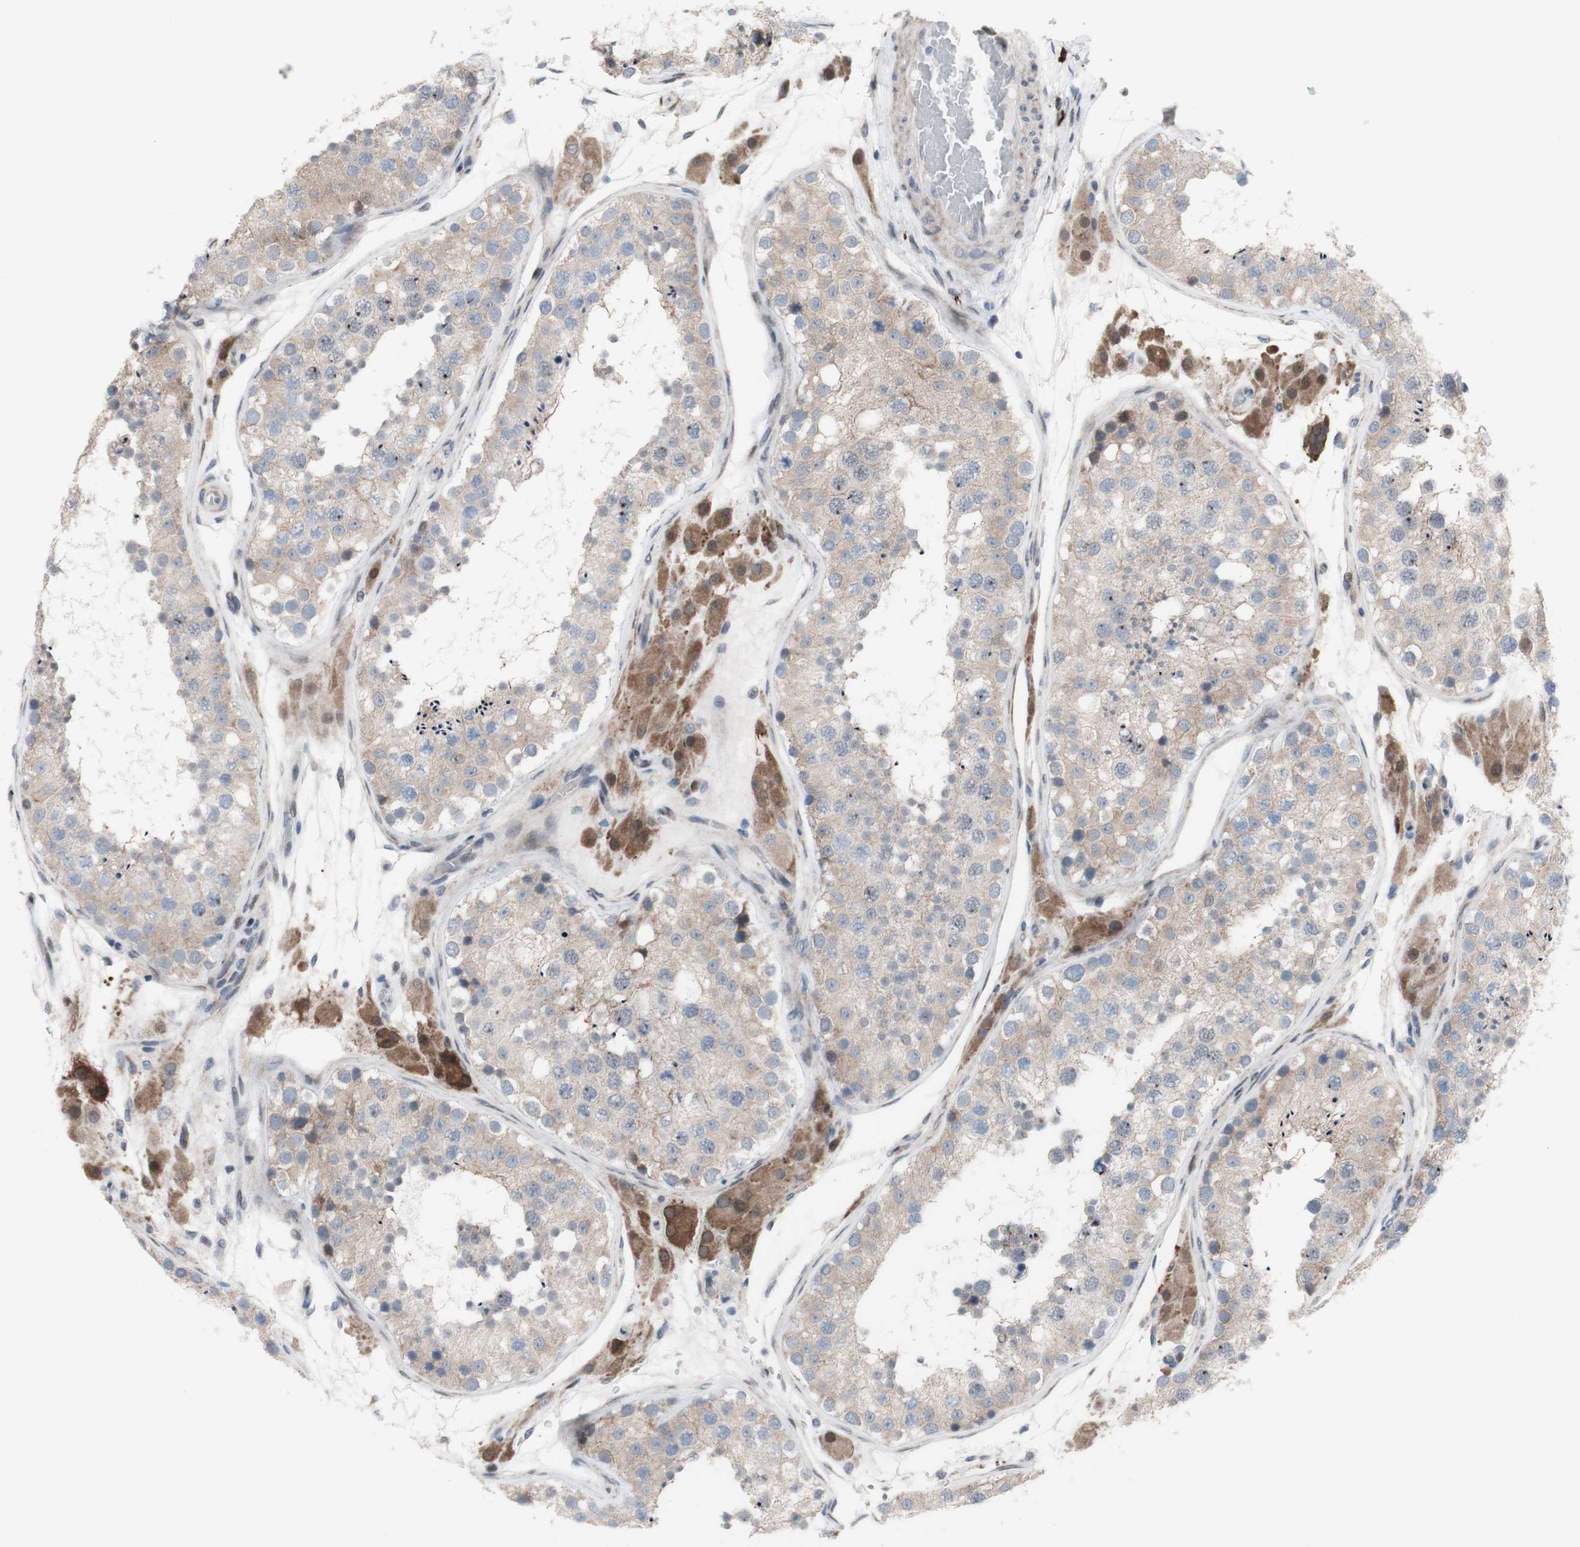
{"staining": {"intensity": "weak", "quantity": "25%-75%", "location": "cytoplasmic/membranous"}, "tissue": "testis", "cell_type": "Cells in seminiferous ducts", "image_type": "normal", "snomed": [{"axis": "morphology", "description": "Normal tissue, NOS"}, {"axis": "topography", "description": "Testis"}], "caption": "Brown immunohistochemical staining in normal testis shows weak cytoplasmic/membranous staining in about 25%-75% of cells in seminiferous ducts. Ihc stains the protein of interest in brown and the nuclei are stained blue.", "gene": "PHTF2", "patient": {"sex": "male", "age": 26}}